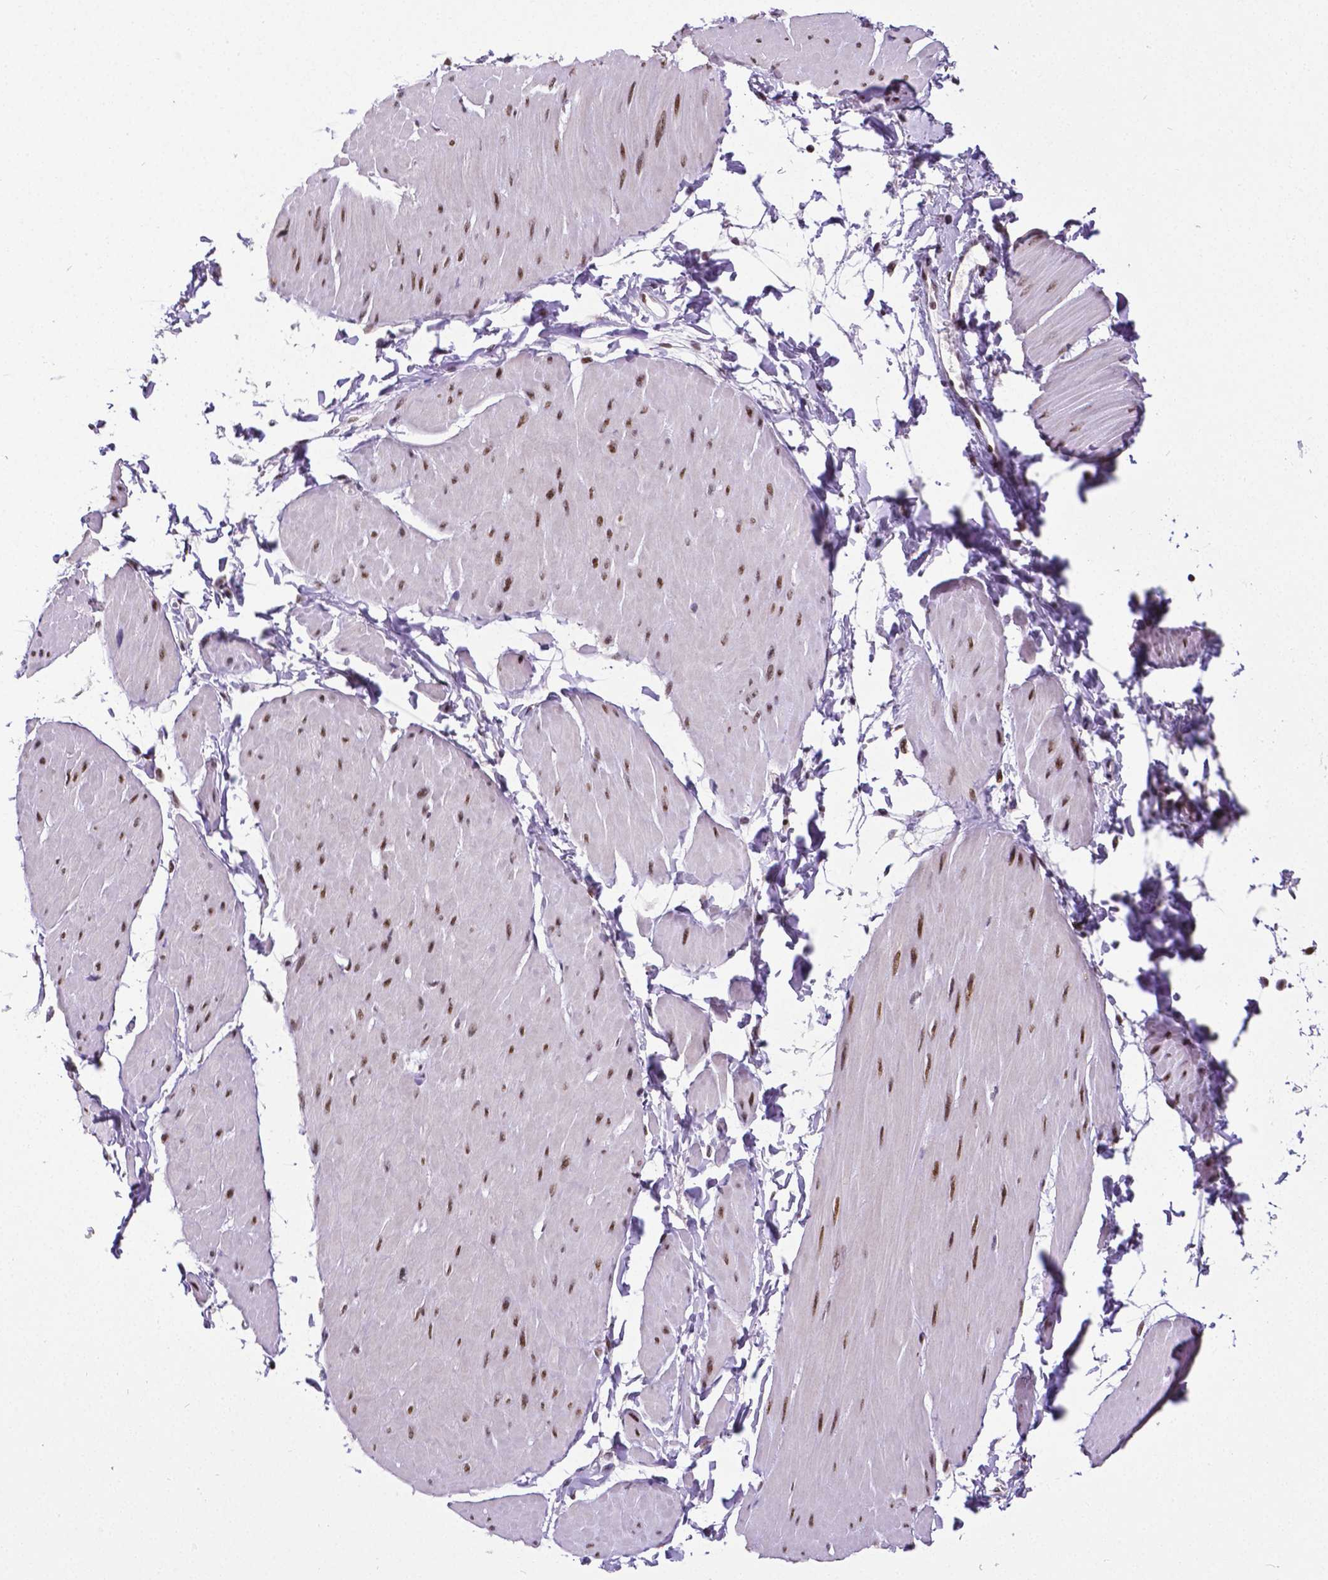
{"staining": {"intensity": "moderate", "quantity": "25%-75%", "location": "nuclear"}, "tissue": "adipose tissue", "cell_type": "Adipocytes", "image_type": "normal", "snomed": [{"axis": "morphology", "description": "Normal tissue, NOS"}, {"axis": "topography", "description": "Smooth muscle"}, {"axis": "topography", "description": "Peripheral nerve tissue"}], "caption": "The micrograph exhibits immunohistochemical staining of benign adipose tissue. There is moderate nuclear expression is appreciated in approximately 25%-75% of adipocytes. Using DAB (3,3'-diaminobenzidine) (brown) and hematoxylin (blue) stains, captured at high magnification using brightfield microscopy.", "gene": "REST", "patient": {"sex": "male", "age": 58}}